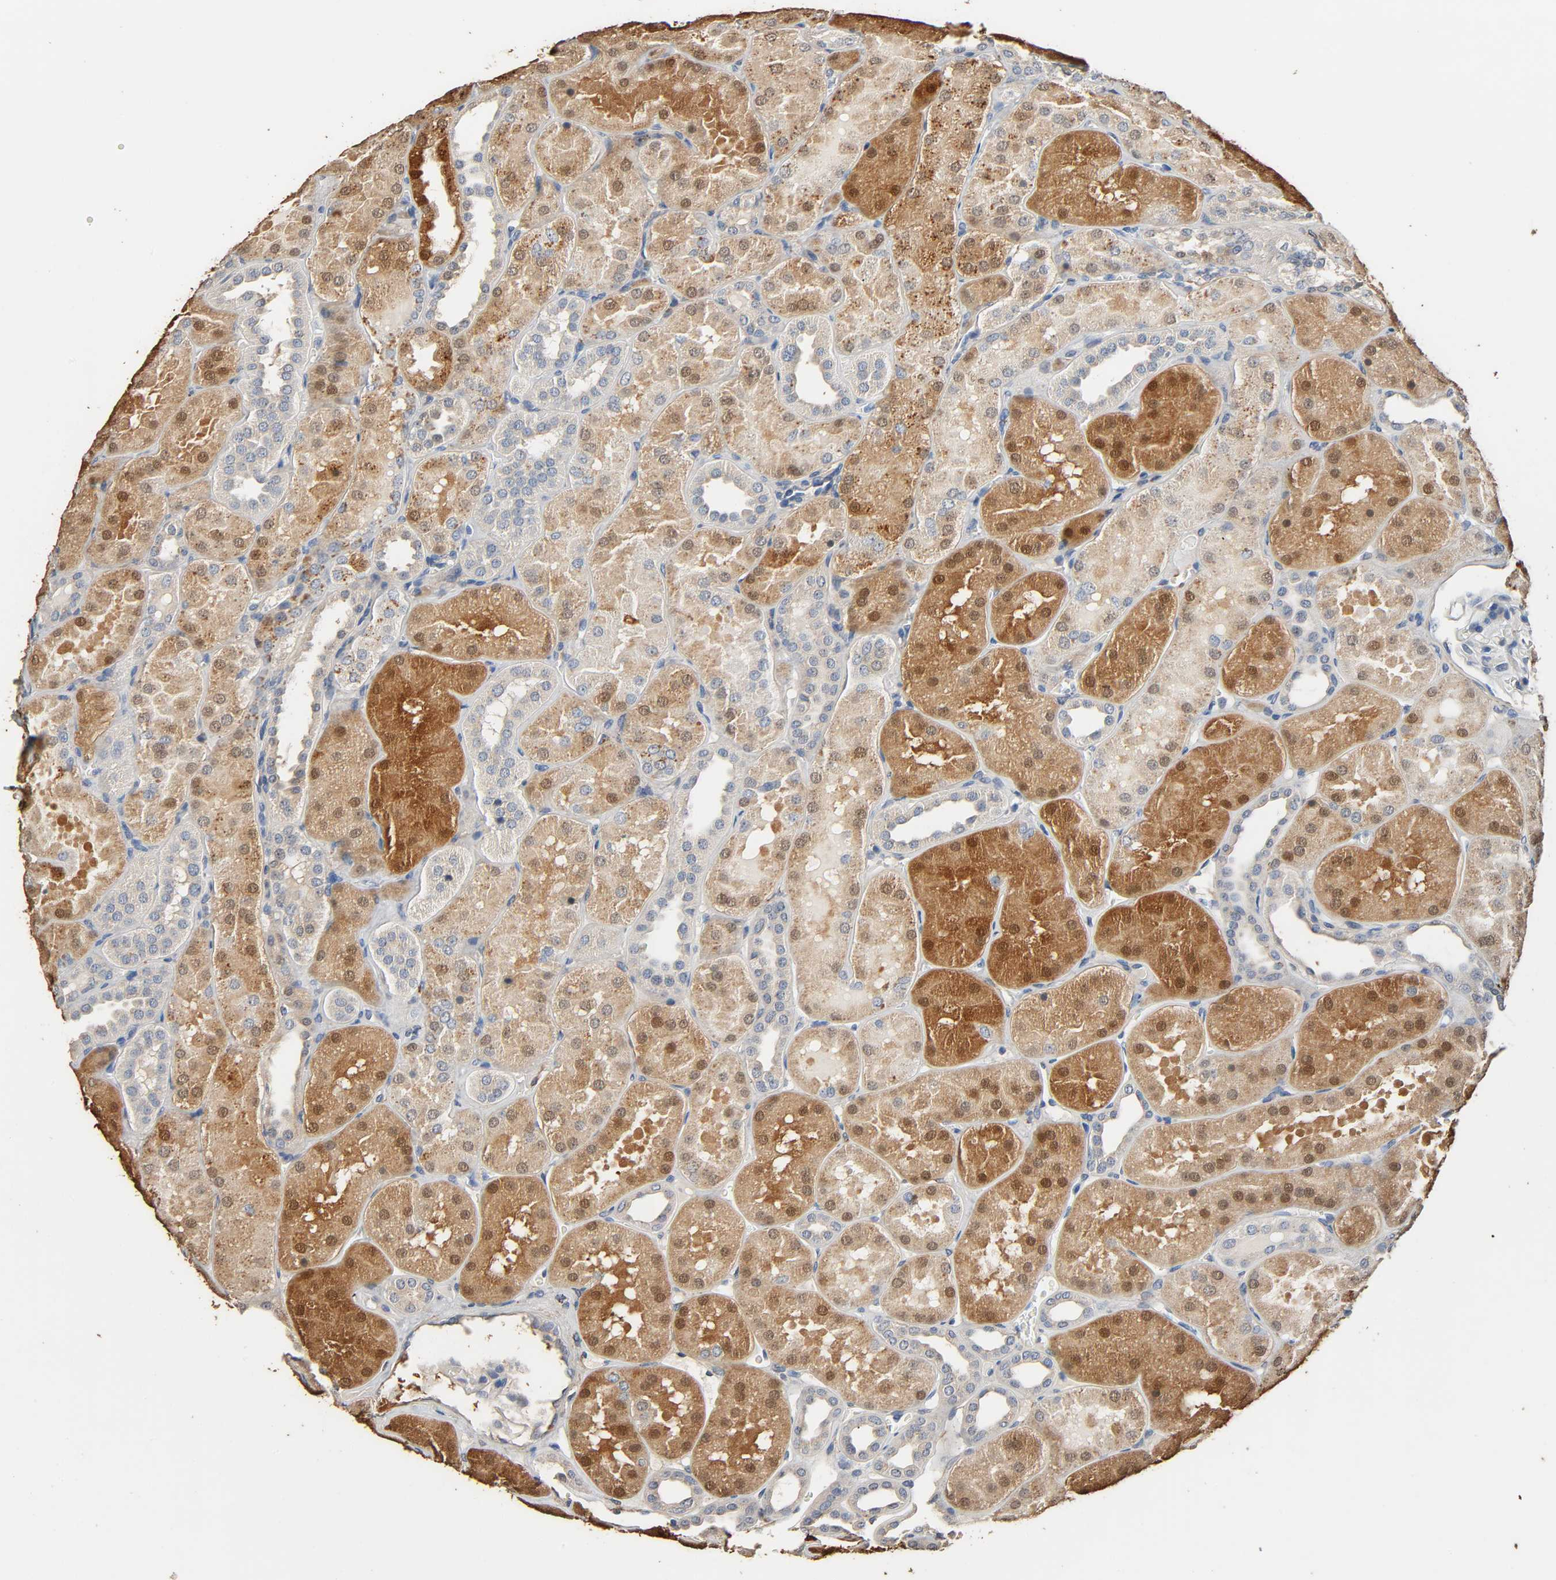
{"staining": {"intensity": "negative", "quantity": "none", "location": "none"}, "tissue": "kidney", "cell_type": "Cells in glomeruli", "image_type": "normal", "snomed": [{"axis": "morphology", "description": "Normal tissue, NOS"}, {"axis": "topography", "description": "Kidney"}], "caption": "The immunohistochemistry micrograph has no significant staining in cells in glomeruli of kidney.", "gene": "GSTA1", "patient": {"sex": "male", "age": 28}}